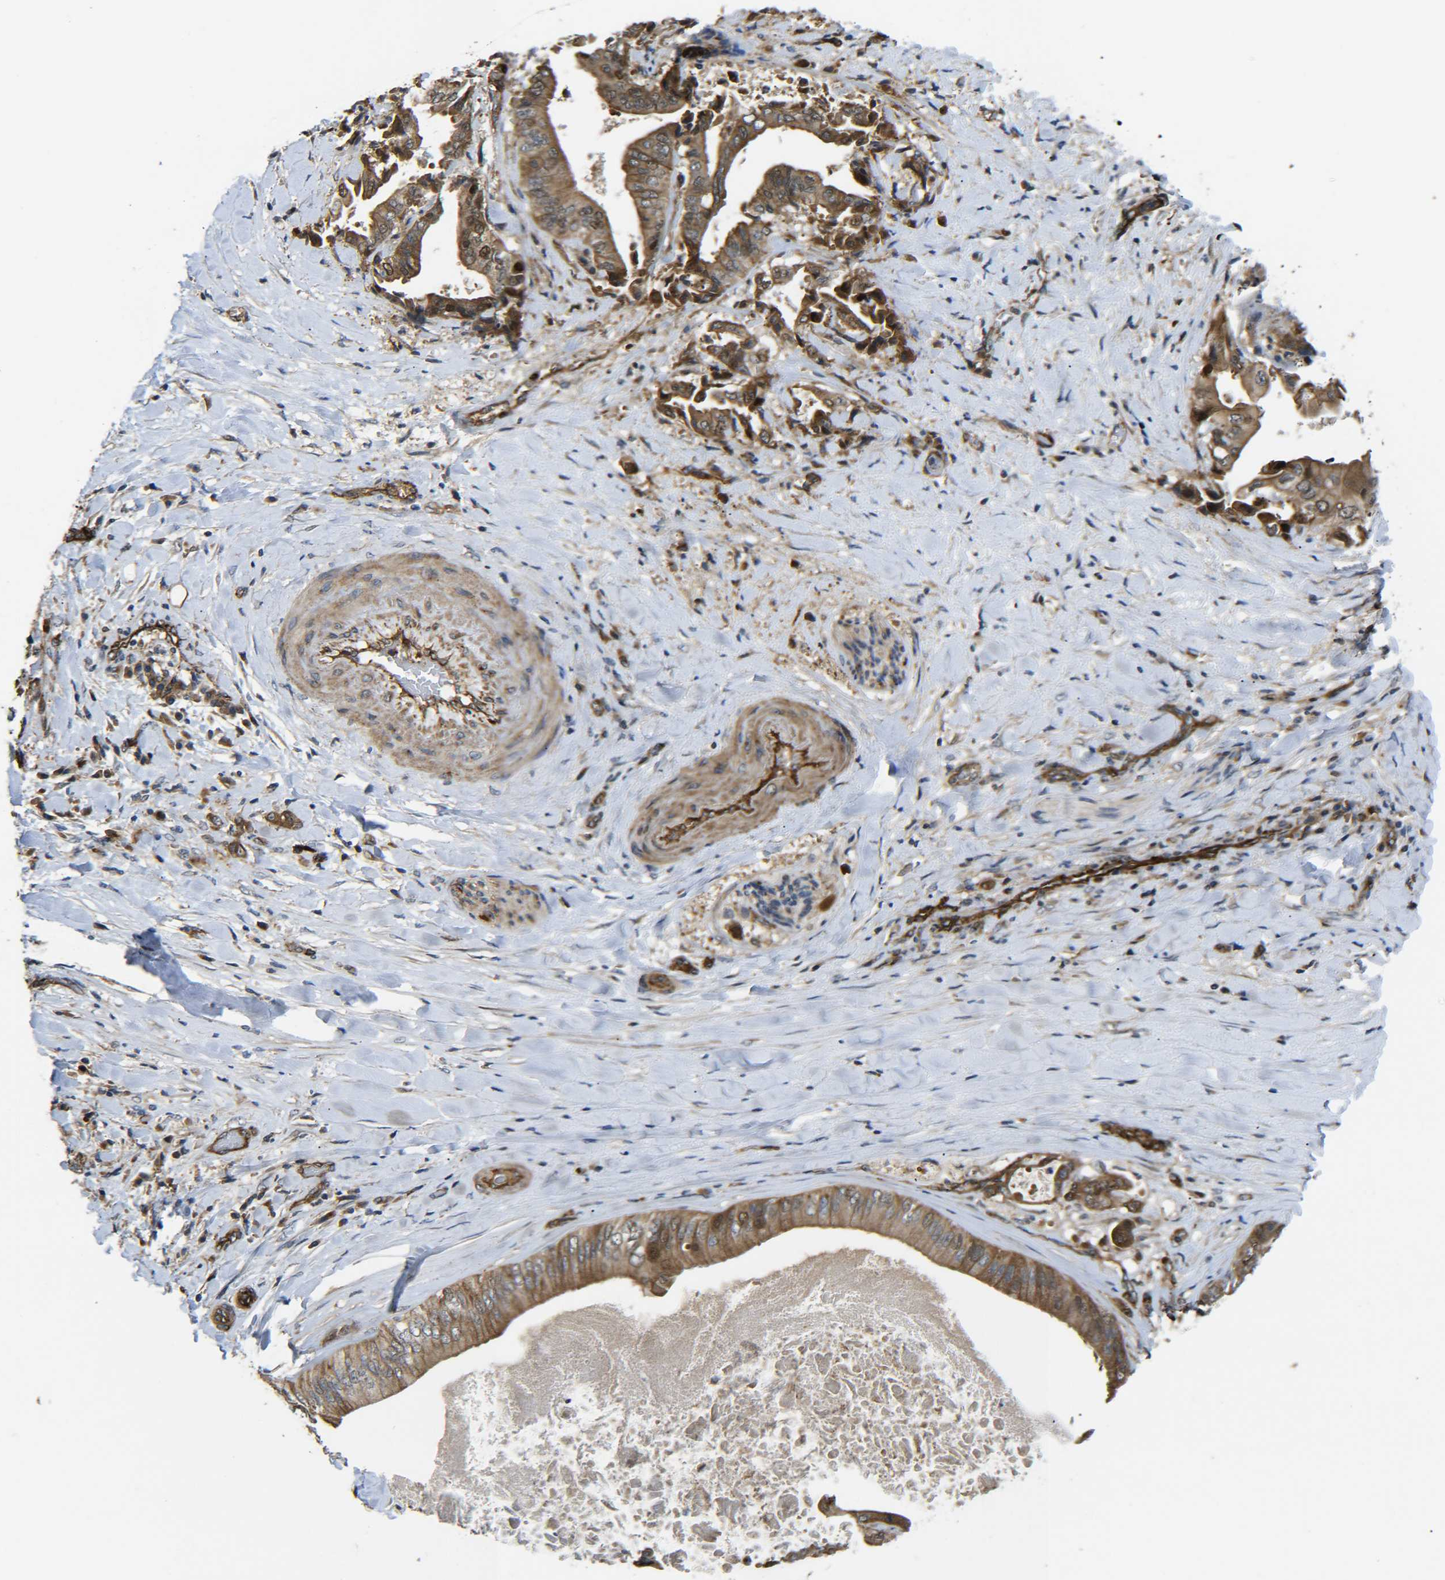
{"staining": {"intensity": "moderate", "quantity": ">75%", "location": "cytoplasmic/membranous,nuclear"}, "tissue": "liver cancer", "cell_type": "Tumor cells", "image_type": "cancer", "snomed": [{"axis": "morphology", "description": "Cholangiocarcinoma"}, {"axis": "topography", "description": "Liver"}], "caption": "Liver cancer (cholangiocarcinoma) stained with a protein marker displays moderate staining in tumor cells.", "gene": "ECE1", "patient": {"sex": "male", "age": 58}}